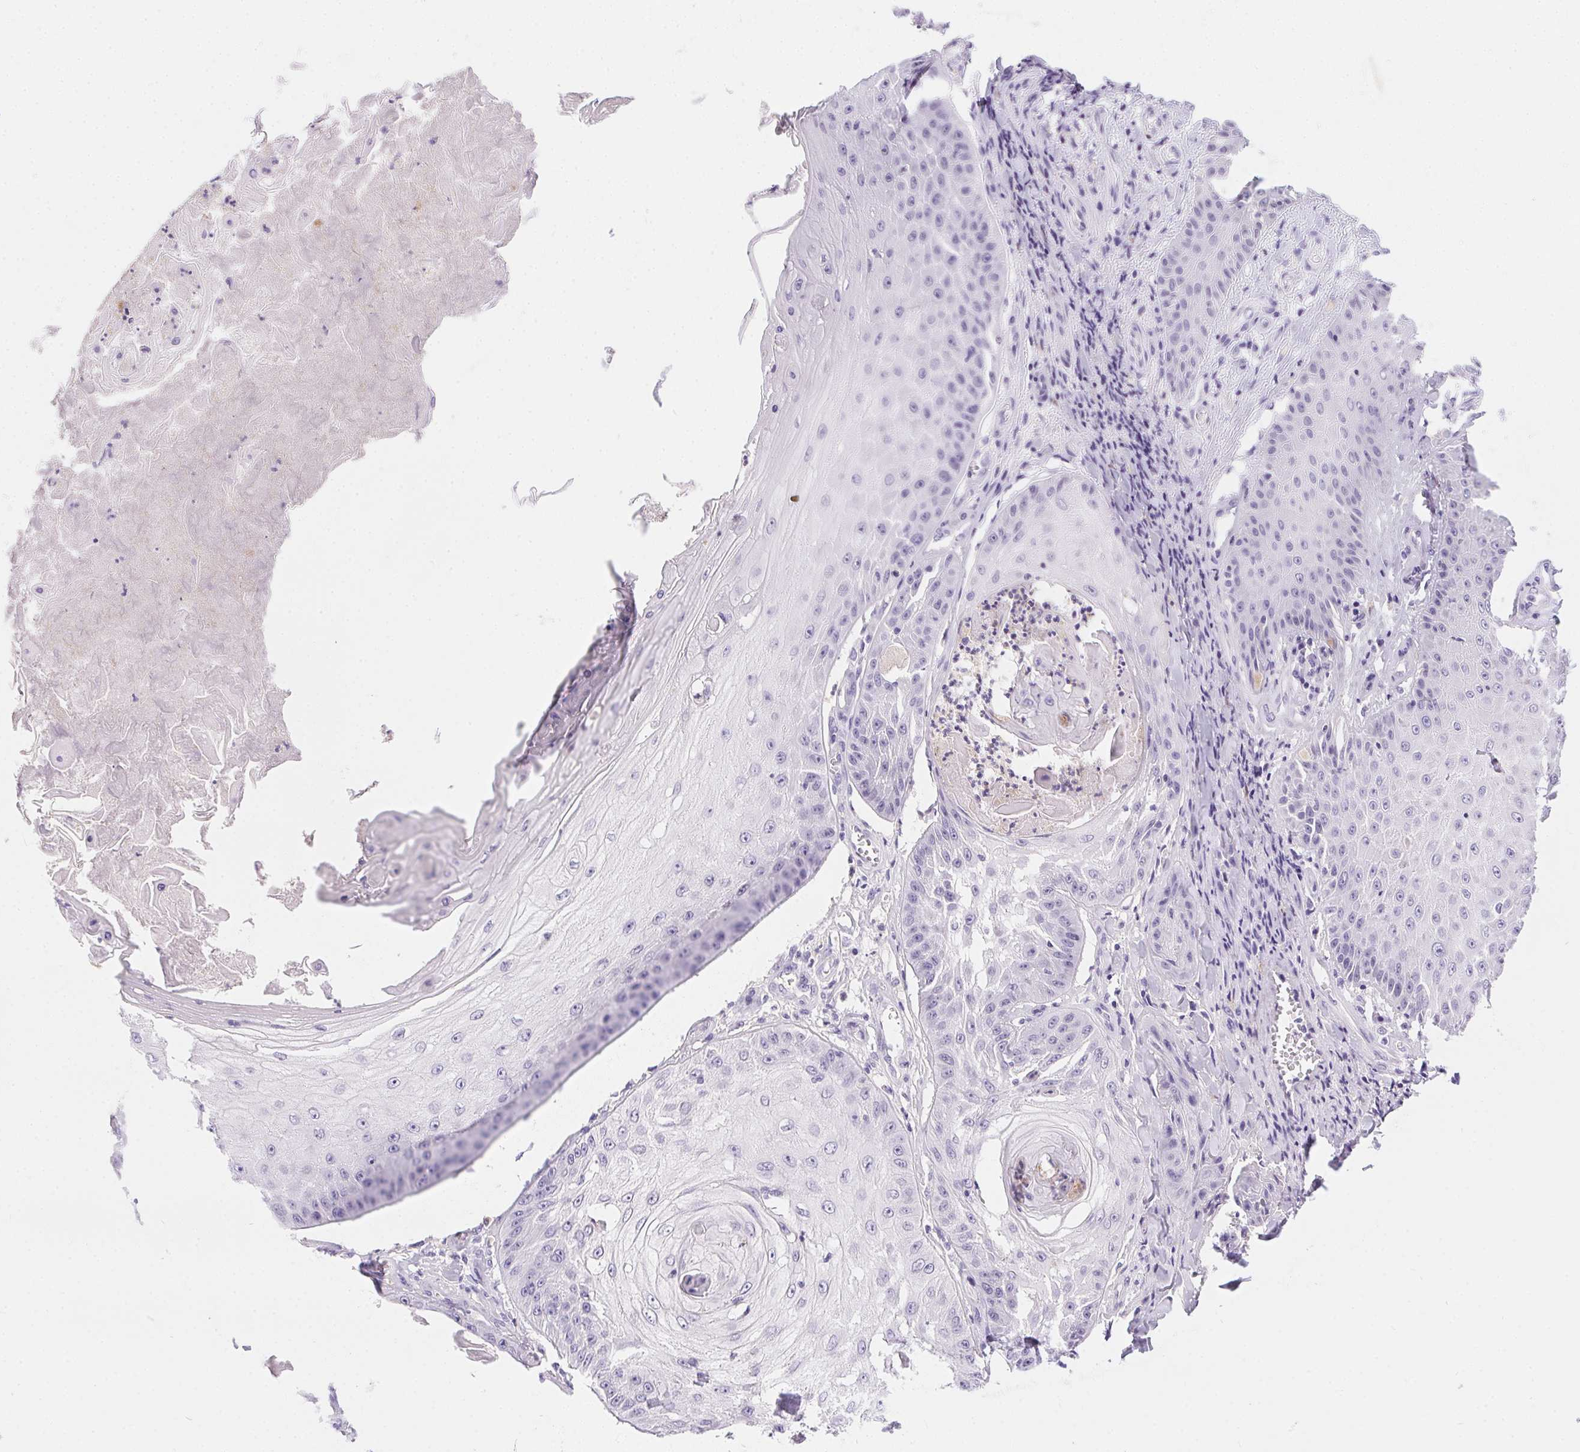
{"staining": {"intensity": "negative", "quantity": "none", "location": "none"}, "tissue": "skin cancer", "cell_type": "Tumor cells", "image_type": "cancer", "snomed": [{"axis": "morphology", "description": "Squamous cell carcinoma, NOS"}, {"axis": "topography", "description": "Skin"}], "caption": "Image shows no protein expression in tumor cells of squamous cell carcinoma (skin) tissue.", "gene": "SSTR4", "patient": {"sex": "male", "age": 70}}